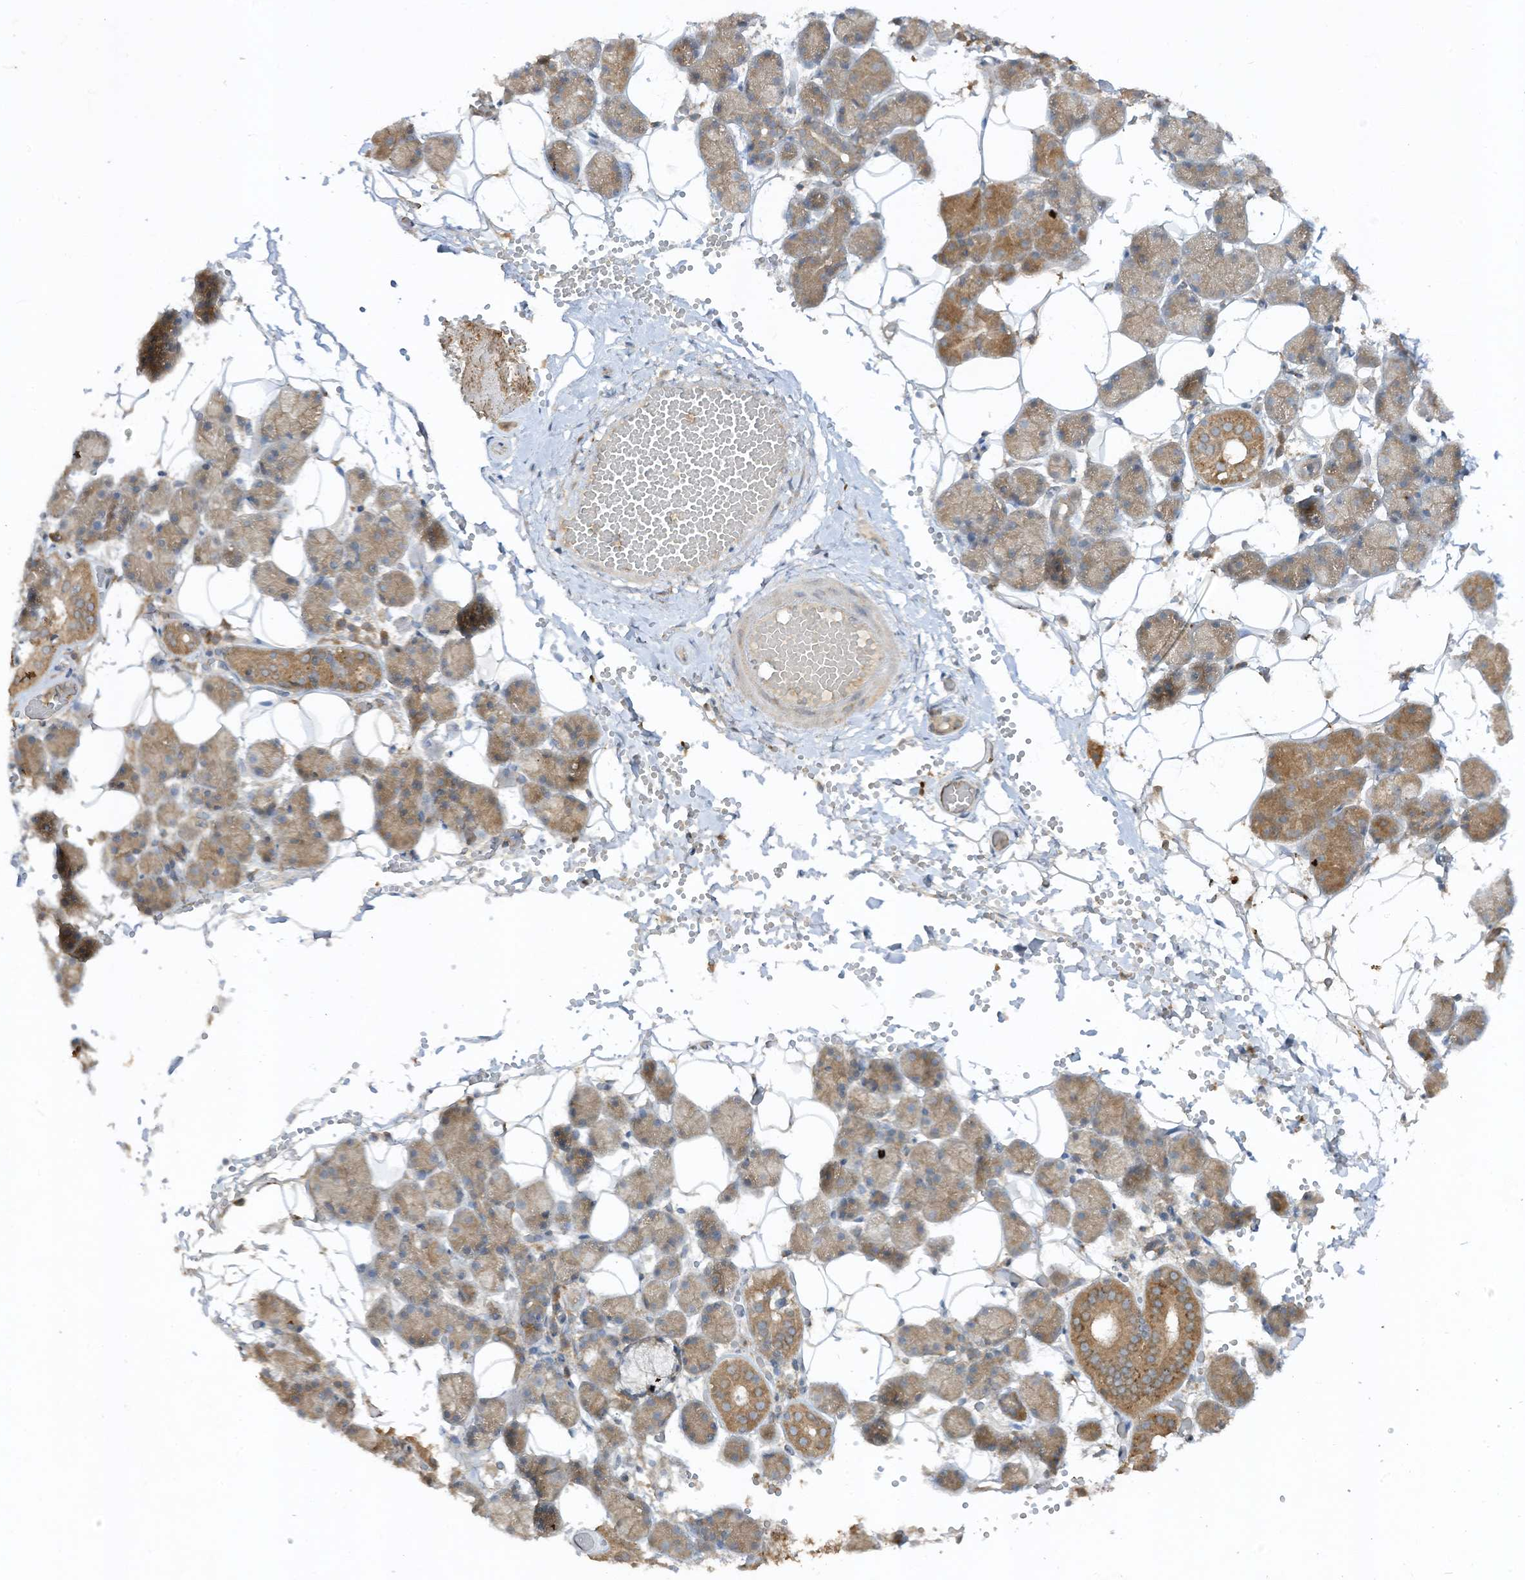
{"staining": {"intensity": "moderate", "quantity": ">75%", "location": "cytoplasmic/membranous"}, "tissue": "salivary gland", "cell_type": "Glandular cells", "image_type": "normal", "snomed": [{"axis": "morphology", "description": "Normal tissue, NOS"}, {"axis": "topography", "description": "Salivary gland"}], "caption": "The image displays a brown stain indicating the presence of a protein in the cytoplasmic/membranous of glandular cells in salivary gland.", "gene": "LDAH", "patient": {"sex": "female", "age": 33}}